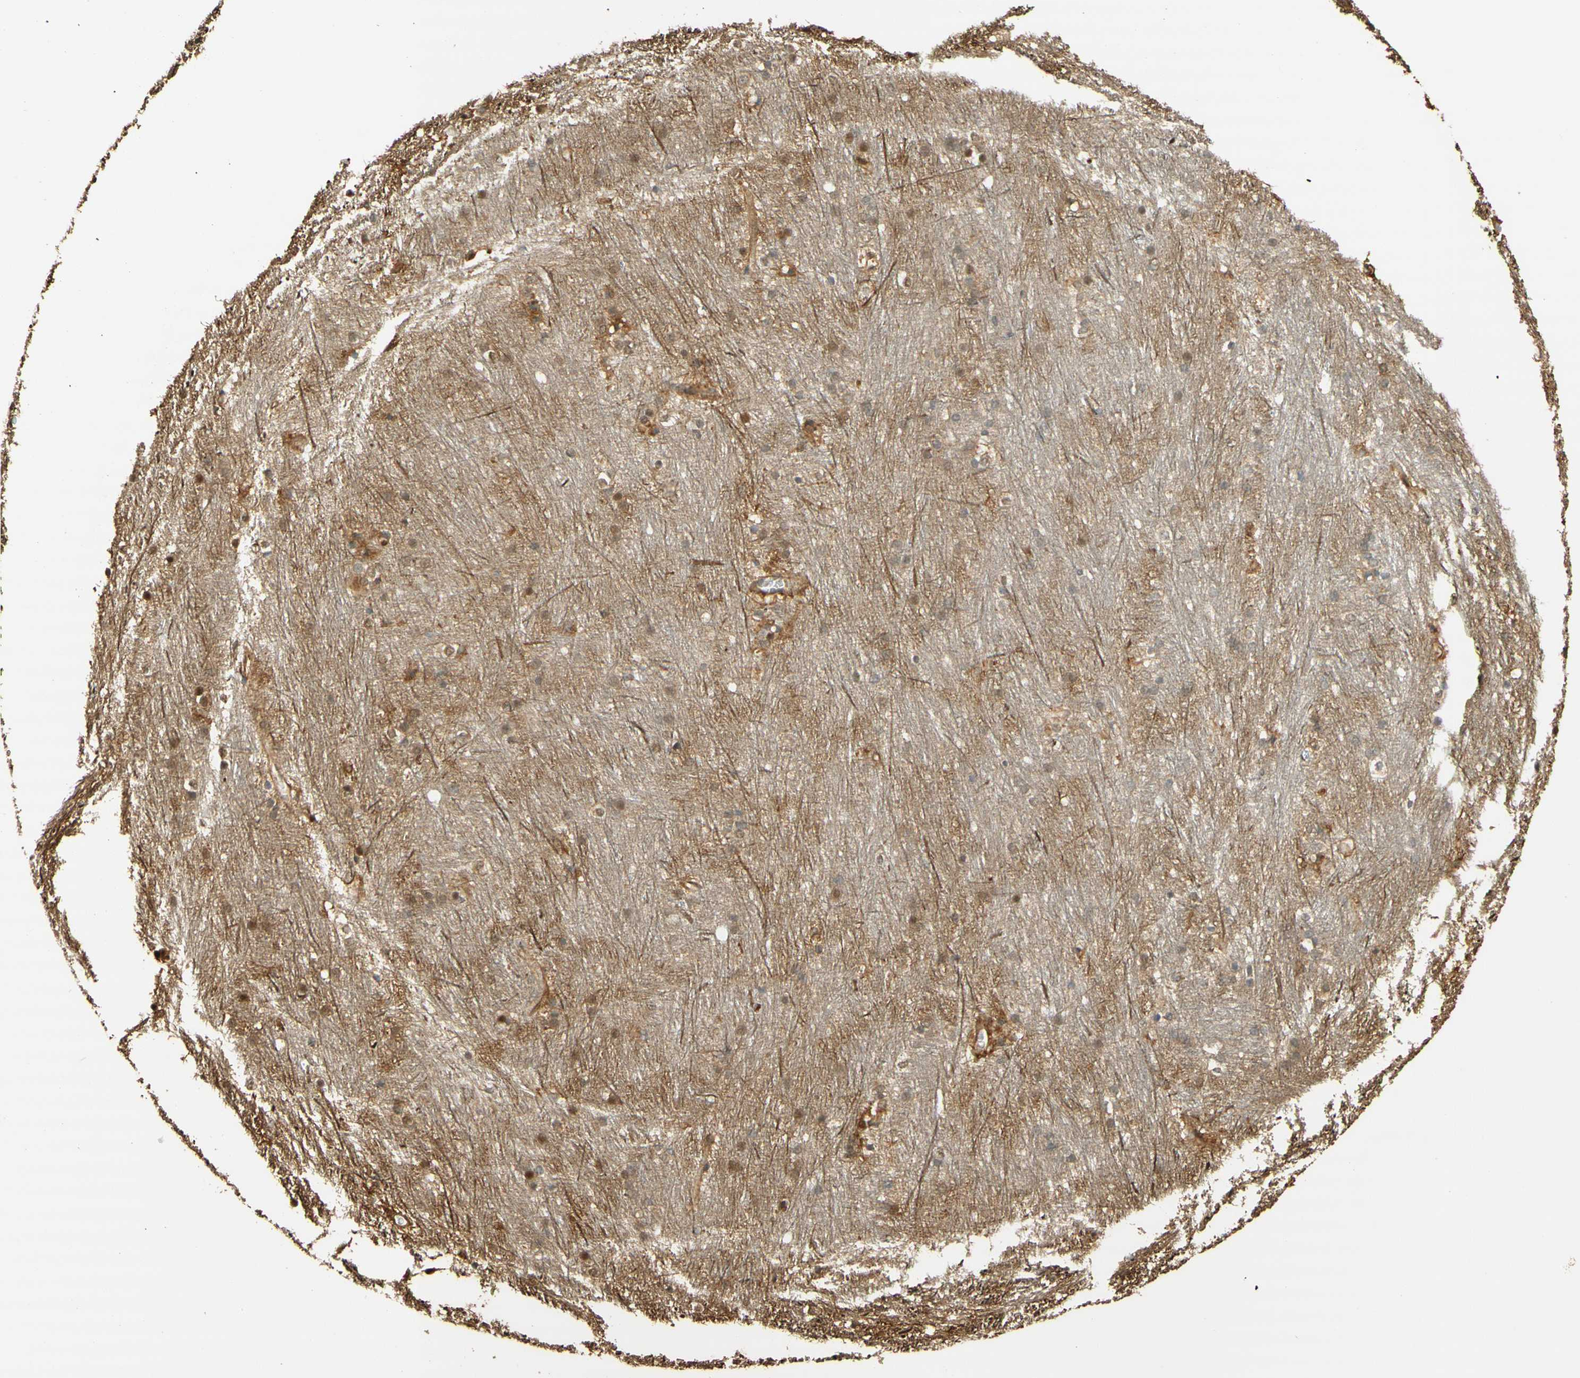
{"staining": {"intensity": "weak", "quantity": "<25%", "location": "cytoplasmic/membranous"}, "tissue": "caudate", "cell_type": "Glial cells", "image_type": "normal", "snomed": [{"axis": "morphology", "description": "Normal tissue, NOS"}, {"axis": "topography", "description": "Lateral ventricle wall"}], "caption": "There is no significant staining in glial cells of caudate. The staining was performed using DAB to visualize the protein expression in brown, while the nuclei were stained in blue with hematoxylin (Magnification: 20x).", "gene": "AGER", "patient": {"sex": "female", "age": 19}}